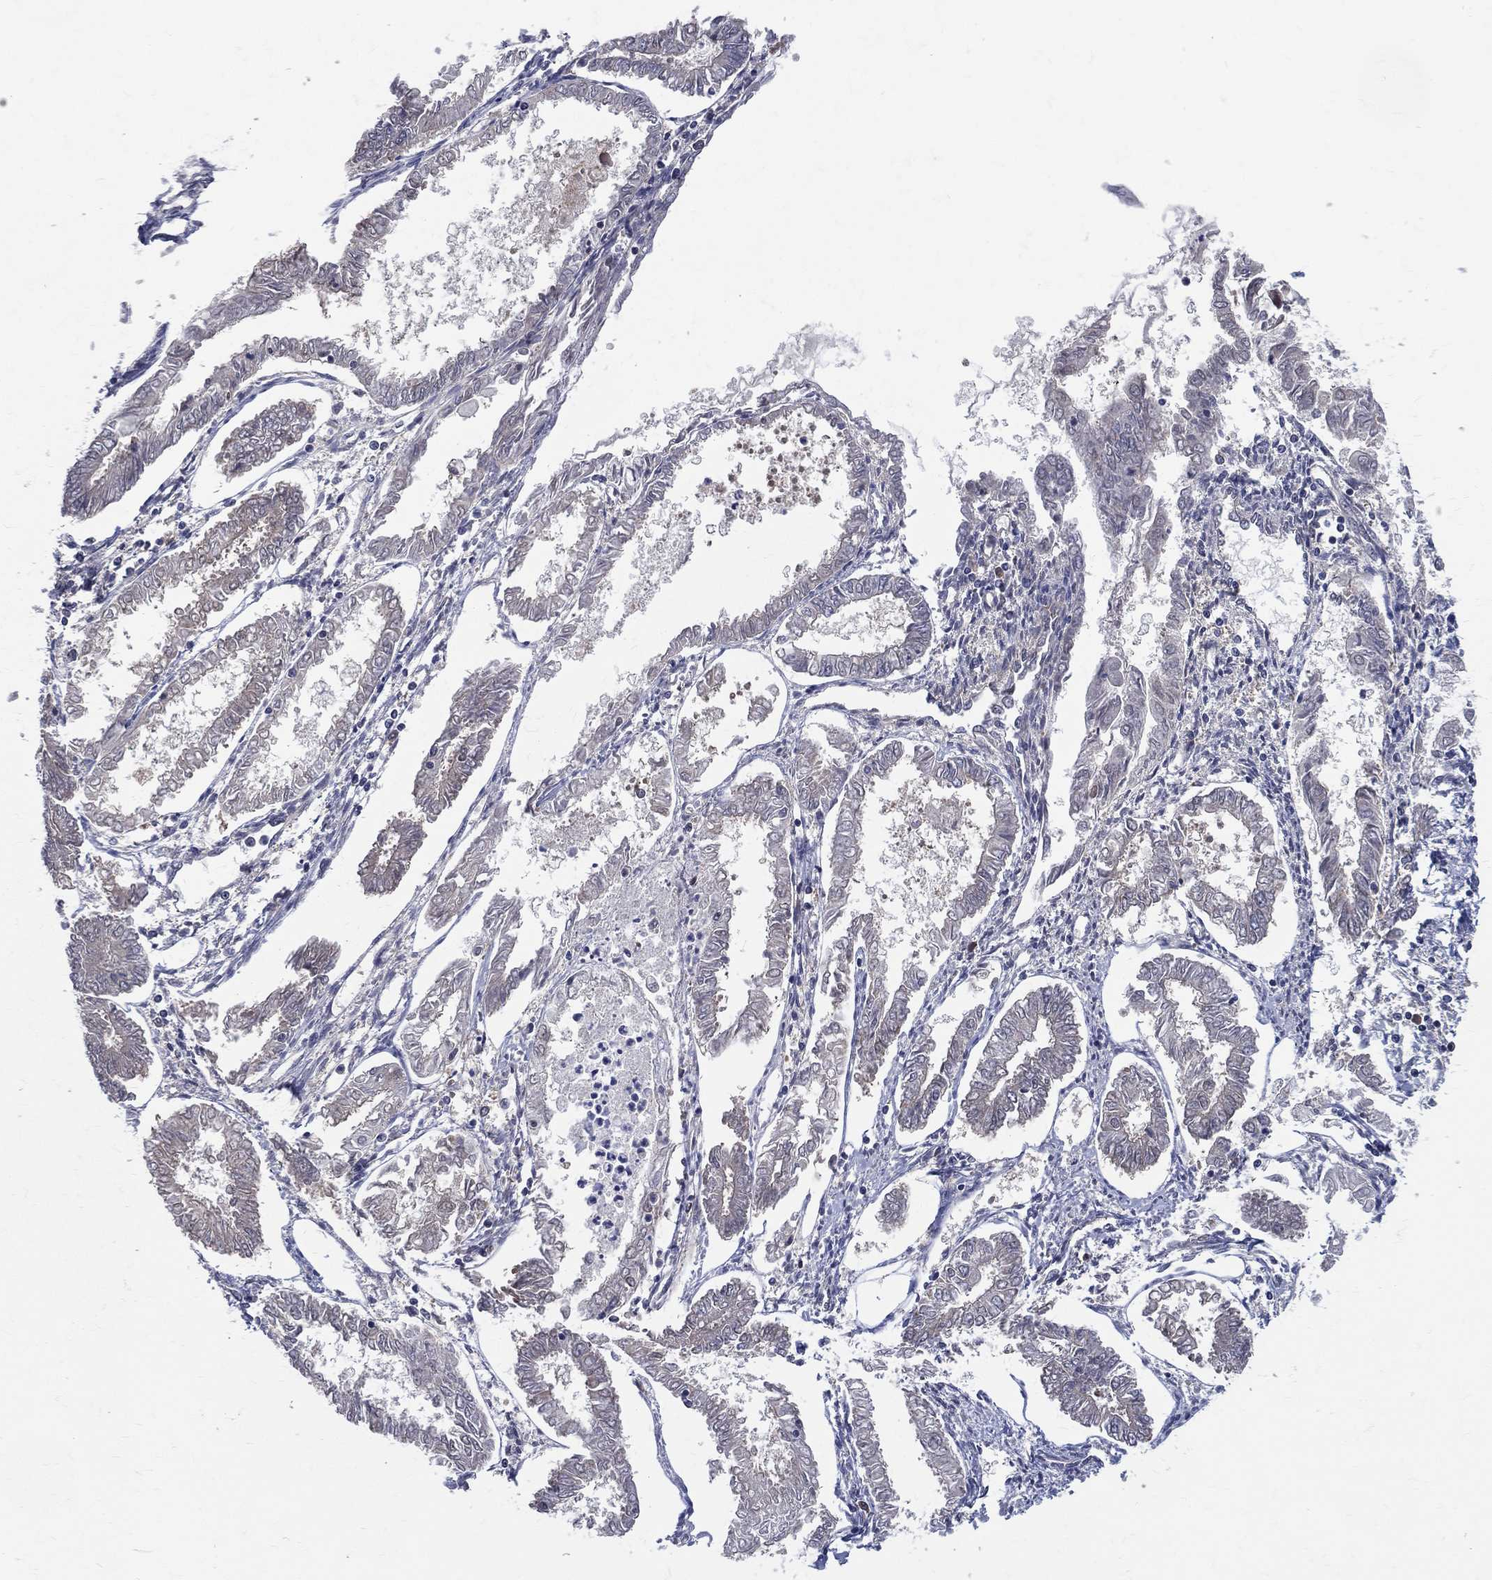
{"staining": {"intensity": "negative", "quantity": "none", "location": "none"}, "tissue": "endometrial cancer", "cell_type": "Tumor cells", "image_type": "cancer", "snomed": [{"axis": "morphology", "description": "Adenocarcinoma, NOS"}, {"axis": "topography", "description": "Endometrium"}], "caption": "This is an immunohistochemistry (IHC) image of human endometrial cancer. There is no staining in tumor cells.", "gene": "DLG4", "patient": {"sex": "female", "age": 68}}